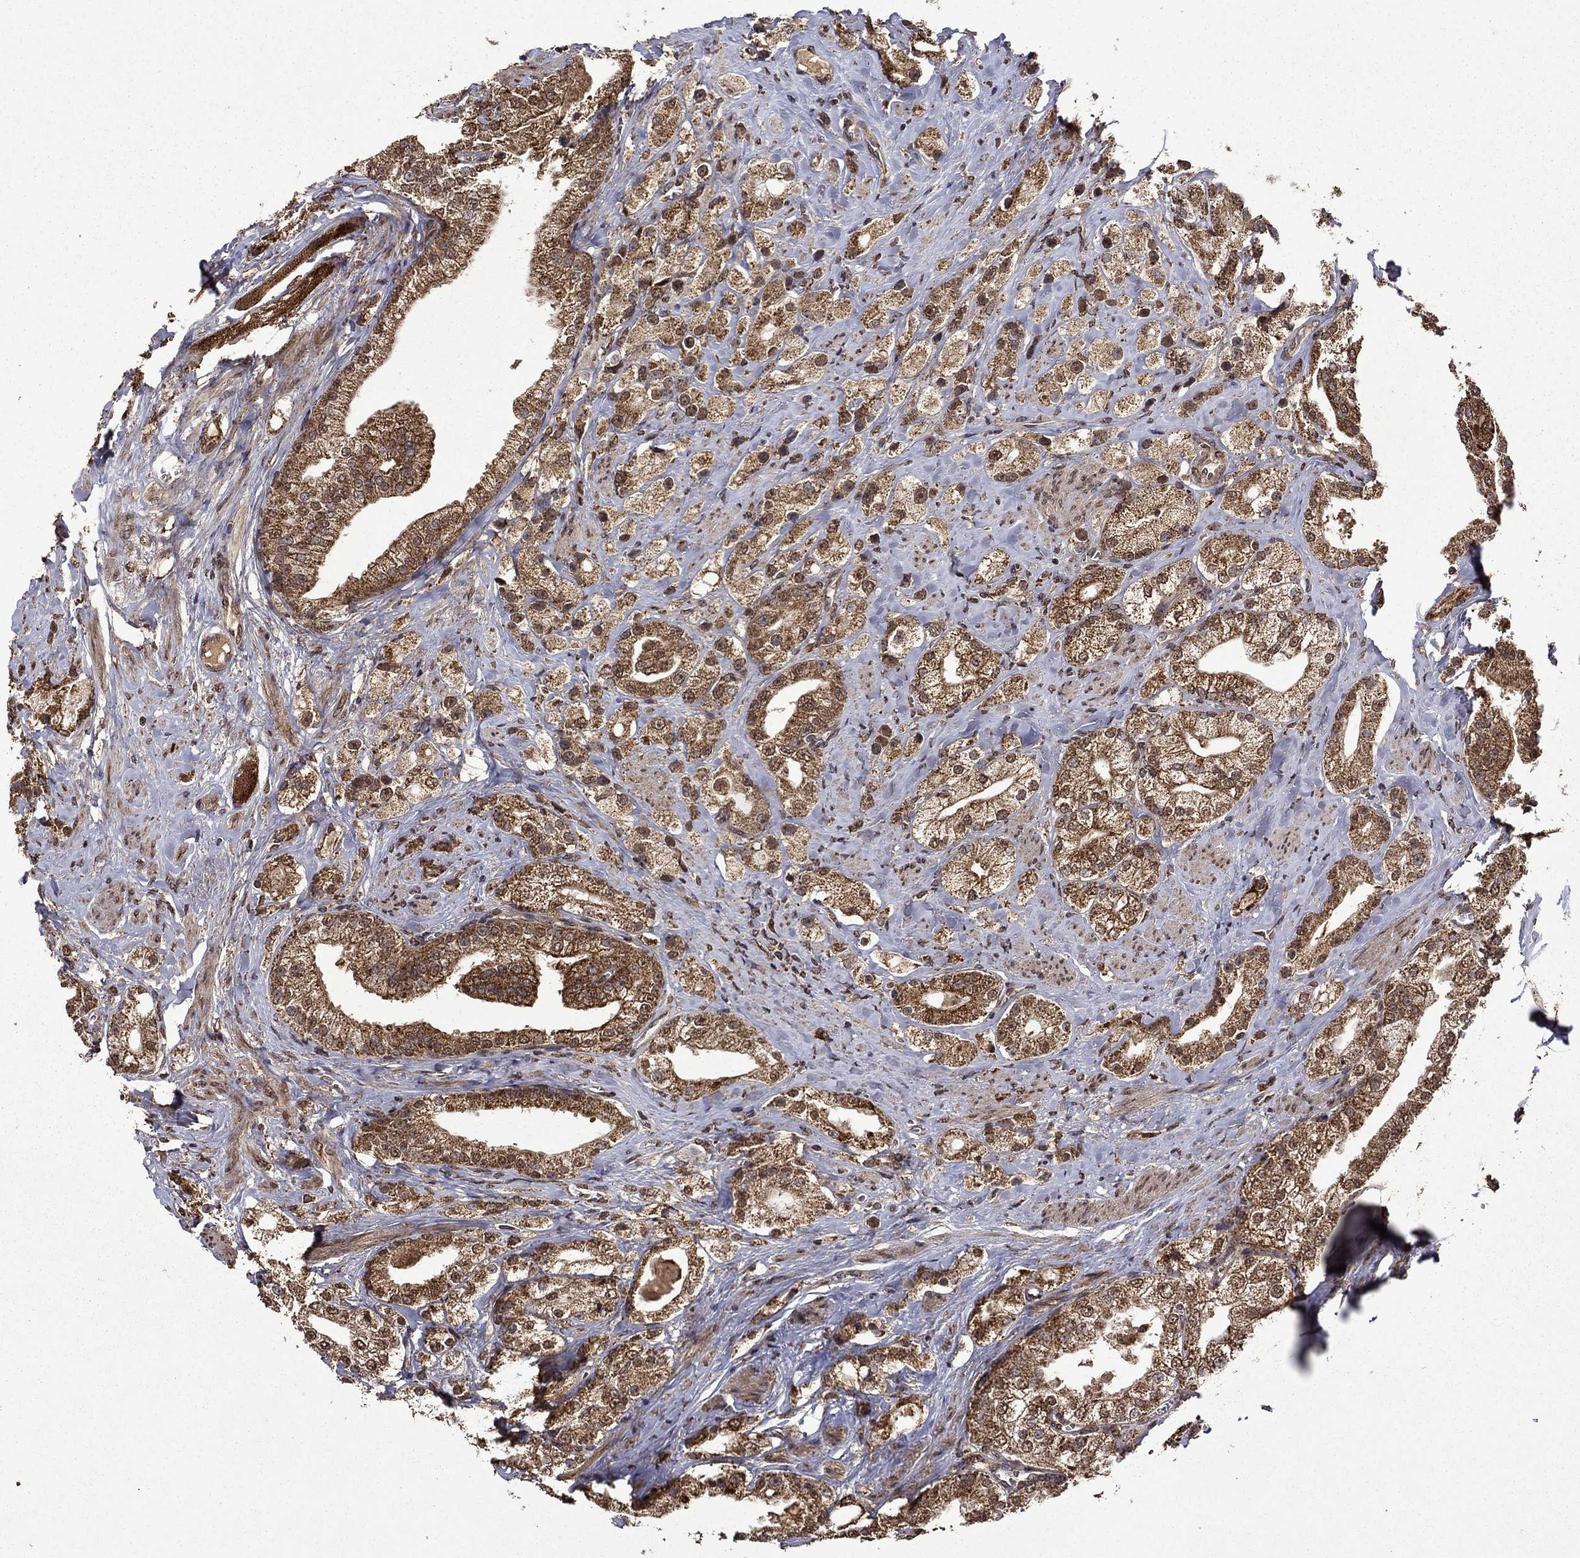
{"staining": {"intensity": "strong", "quantity": ">75%", "location": "cytoplasmic/membranous"}, "tissue": "prostate cancer", "cell_type": "Tumor cells", "image_type": "cancer", "snomed": [{"axis": "morphology", "description": "Adenocarcinoma, NOS"}, {"axis": "topography", "description": "Prostate and seminal vesicle, NOS"}, {"axis": "topography", "description": "Prostate"}], "caption": "Adenocarcinoma (prostate) stained with a brown dye shows strong cytoplasmic/membranous positive positivity in about >75% of tumor cells.", "gene": "ITM2B", "patient": {"sex": "male", "age": 67}}